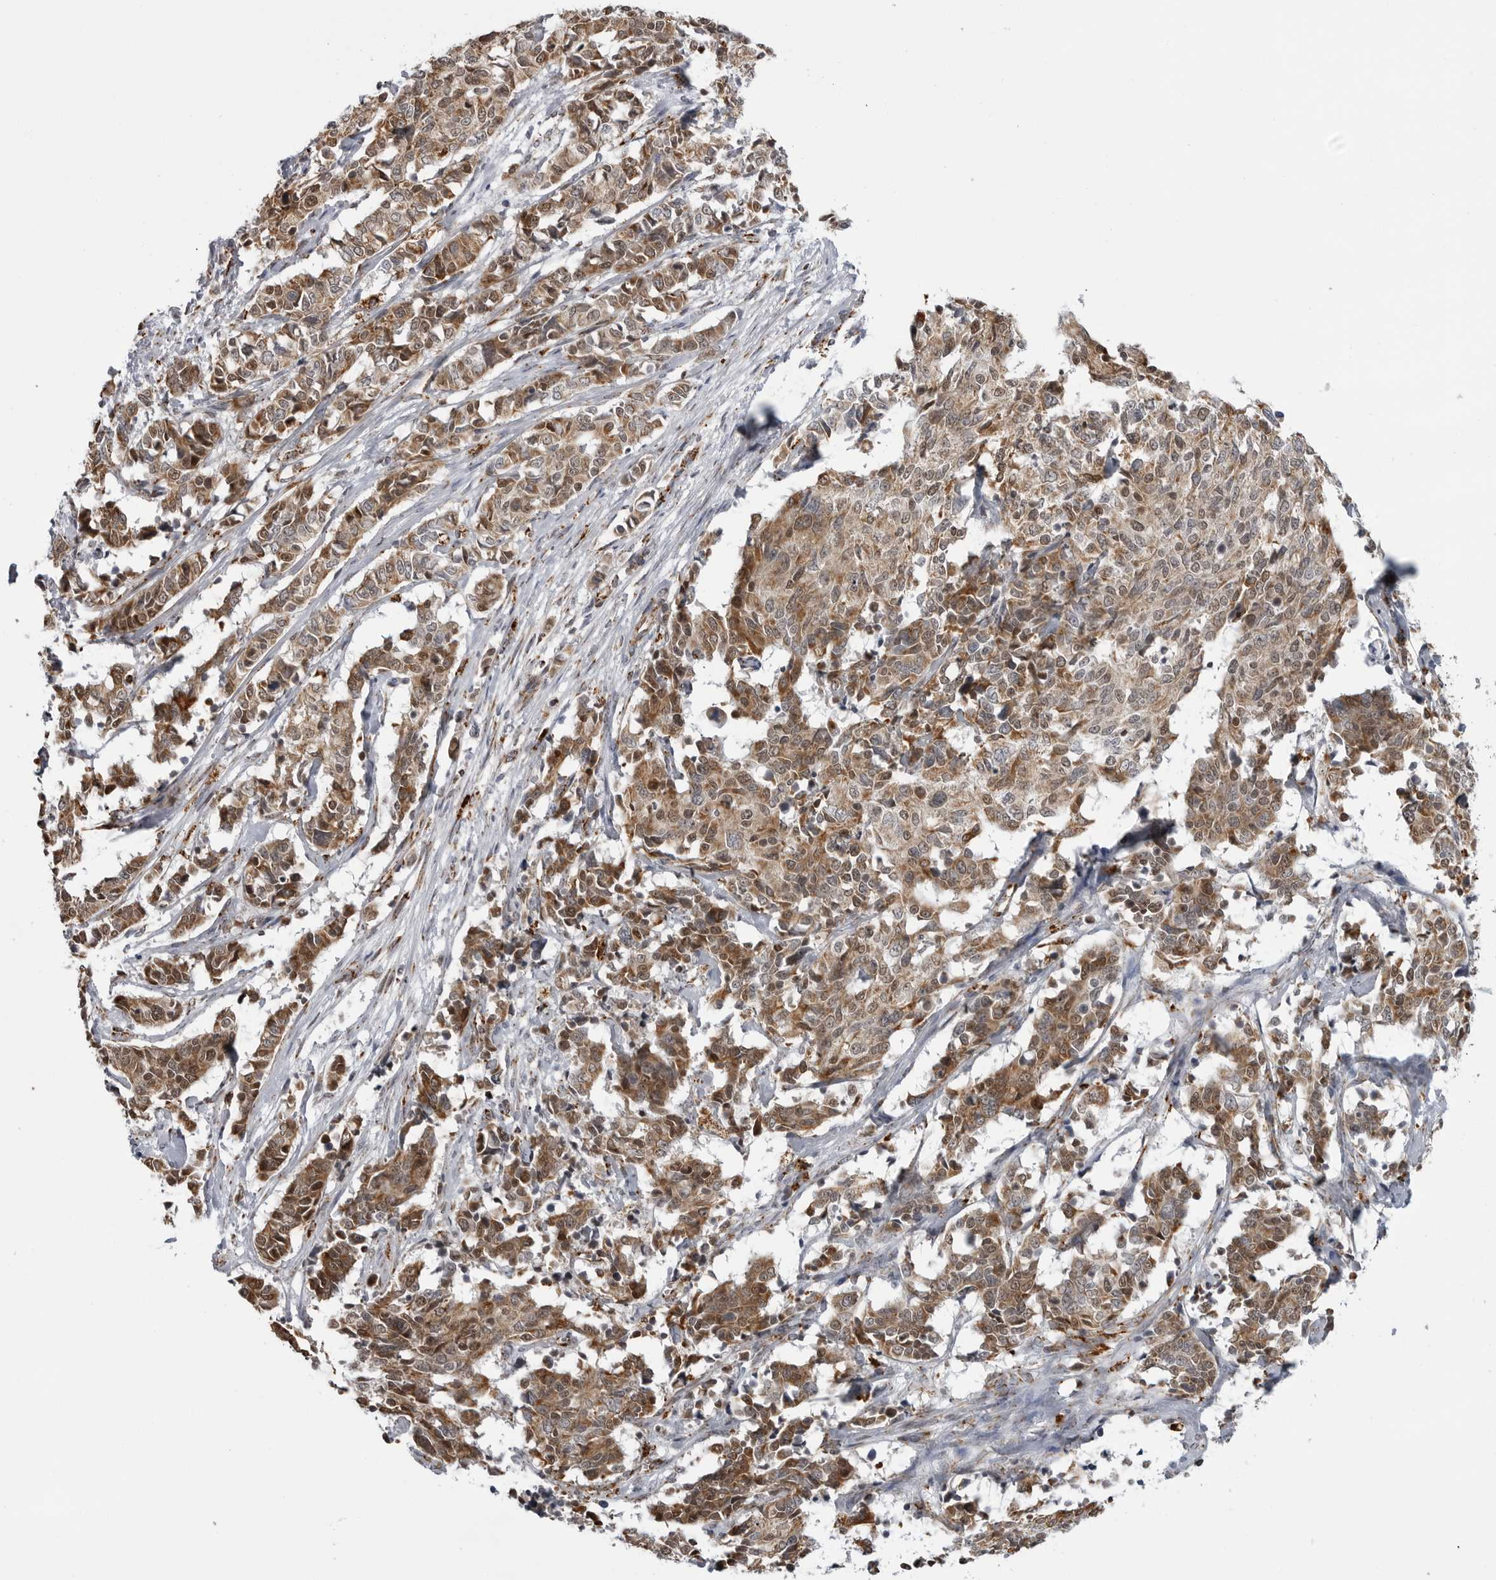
{"staining": {"intensity": "moderate", "quantity": ">75%", "location": "cytoplasmic/membranous"}, "tissue": "cervical cancer", "cell_type": "Tumor cells", "image_type": "cancer", "snomed": [{"axis": "morphology", "description": "Normal tissue, NOS"}, {"axis": "morphology", "description": "Squamous cell carcinoma, NOS"}, {"axis": "topography", "description": "Cervix"}], "caption": "IHC of human cervical cancer displays medium levels of moderate cytoplasmic/membranous positivity in approximately >75% of tumor cells.", "gene": "COX5A", "patient": {"sex": "female", "age": 35}}